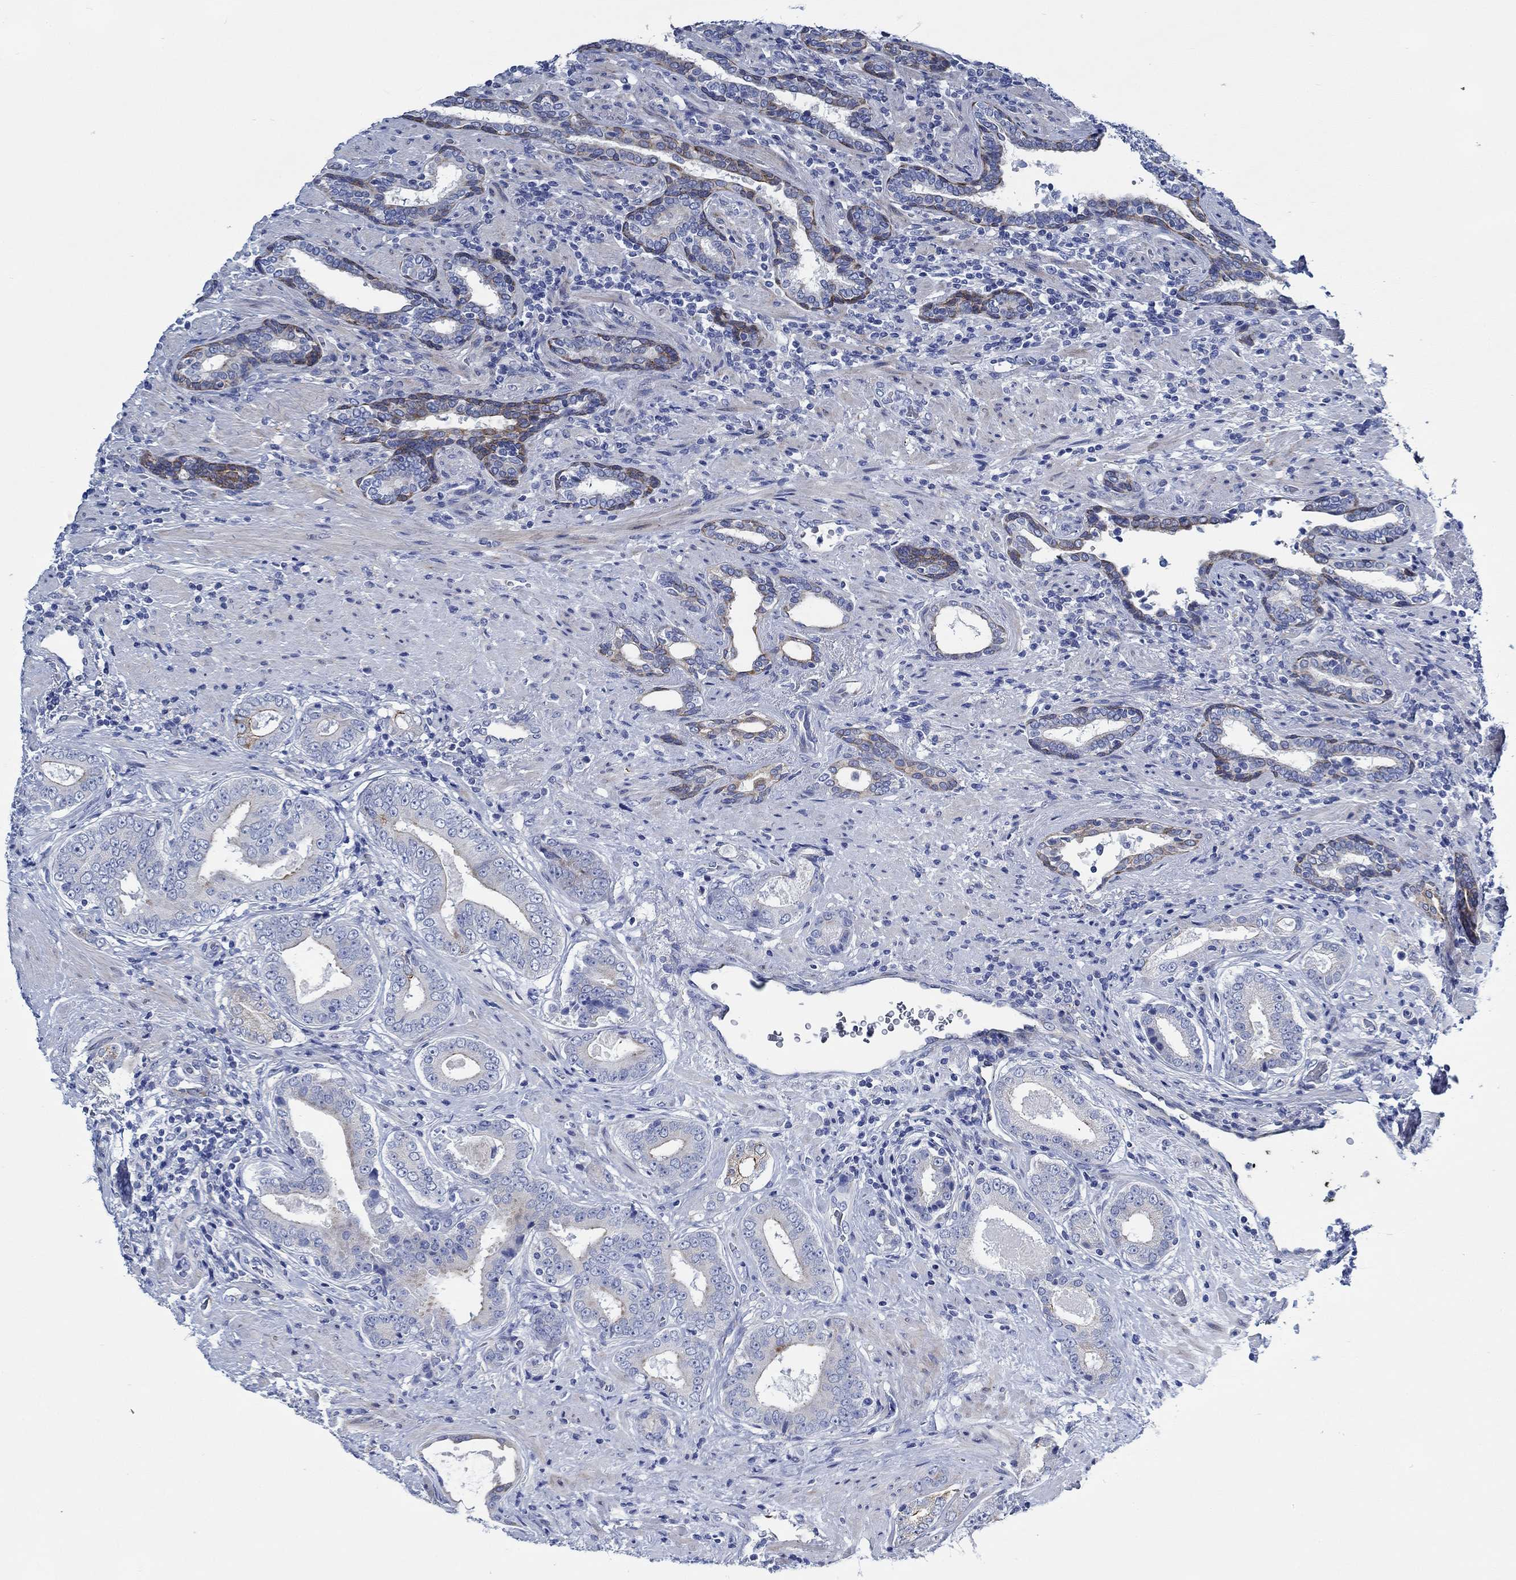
{"staining": {"intensity": "strong", "quantity": "<25%", "location": "cytoplasmic/membranous"}, "tissue": "prostate cancer", "cell_type": "Tumor cells", "image_type": "cancer", "snomed": [{"axis": "morphology", "description": "Adenocarcinoma, Low grade"}, {"axis": "topography", "description": "Prostate and seminal vesicle, NOS"}], "caption": "This is an image of IHC staining of prostate low-grade adenocarcinoma, which shows strong staining in the cytoplasmic/membranous of tumor cells.", "gene": "SVEP1", "patient": {"sex": "male", "age": 61}}